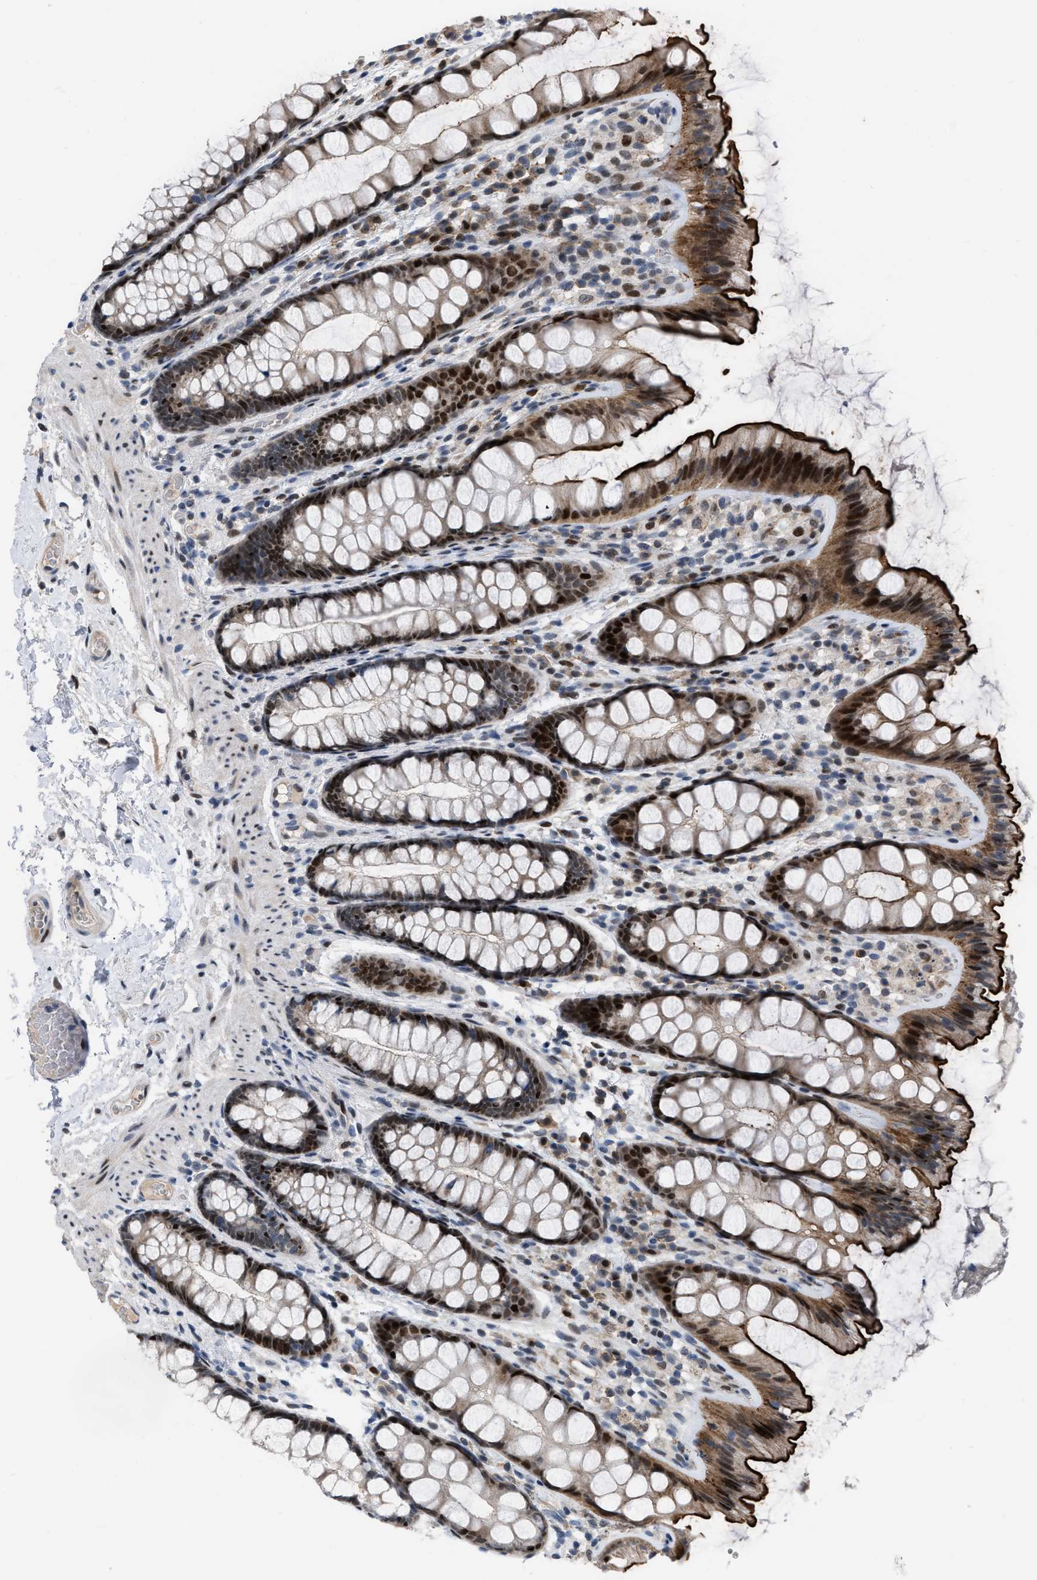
{"staining": {"intensity": "weak", "quantity": "25%-75%", "location": "cytoplasmic/membranous"}, "tissue": "colon", "cell_type": "Endothelial cells", "image_type": "normal", "snomed": [{"axis": "morphology", "description": "Normal tissue, NOS"}, {"axis": "topography", "description": "Colon"}], "caption": "A micrograph showing weak cytoplasmic/membranous staining in about 25%-75% of endothelial cells in benign colon, as visualized by brown immunohistochemical staining.", "gene": "SETDB1", "patient": {"sex": "female", "age": 56}}